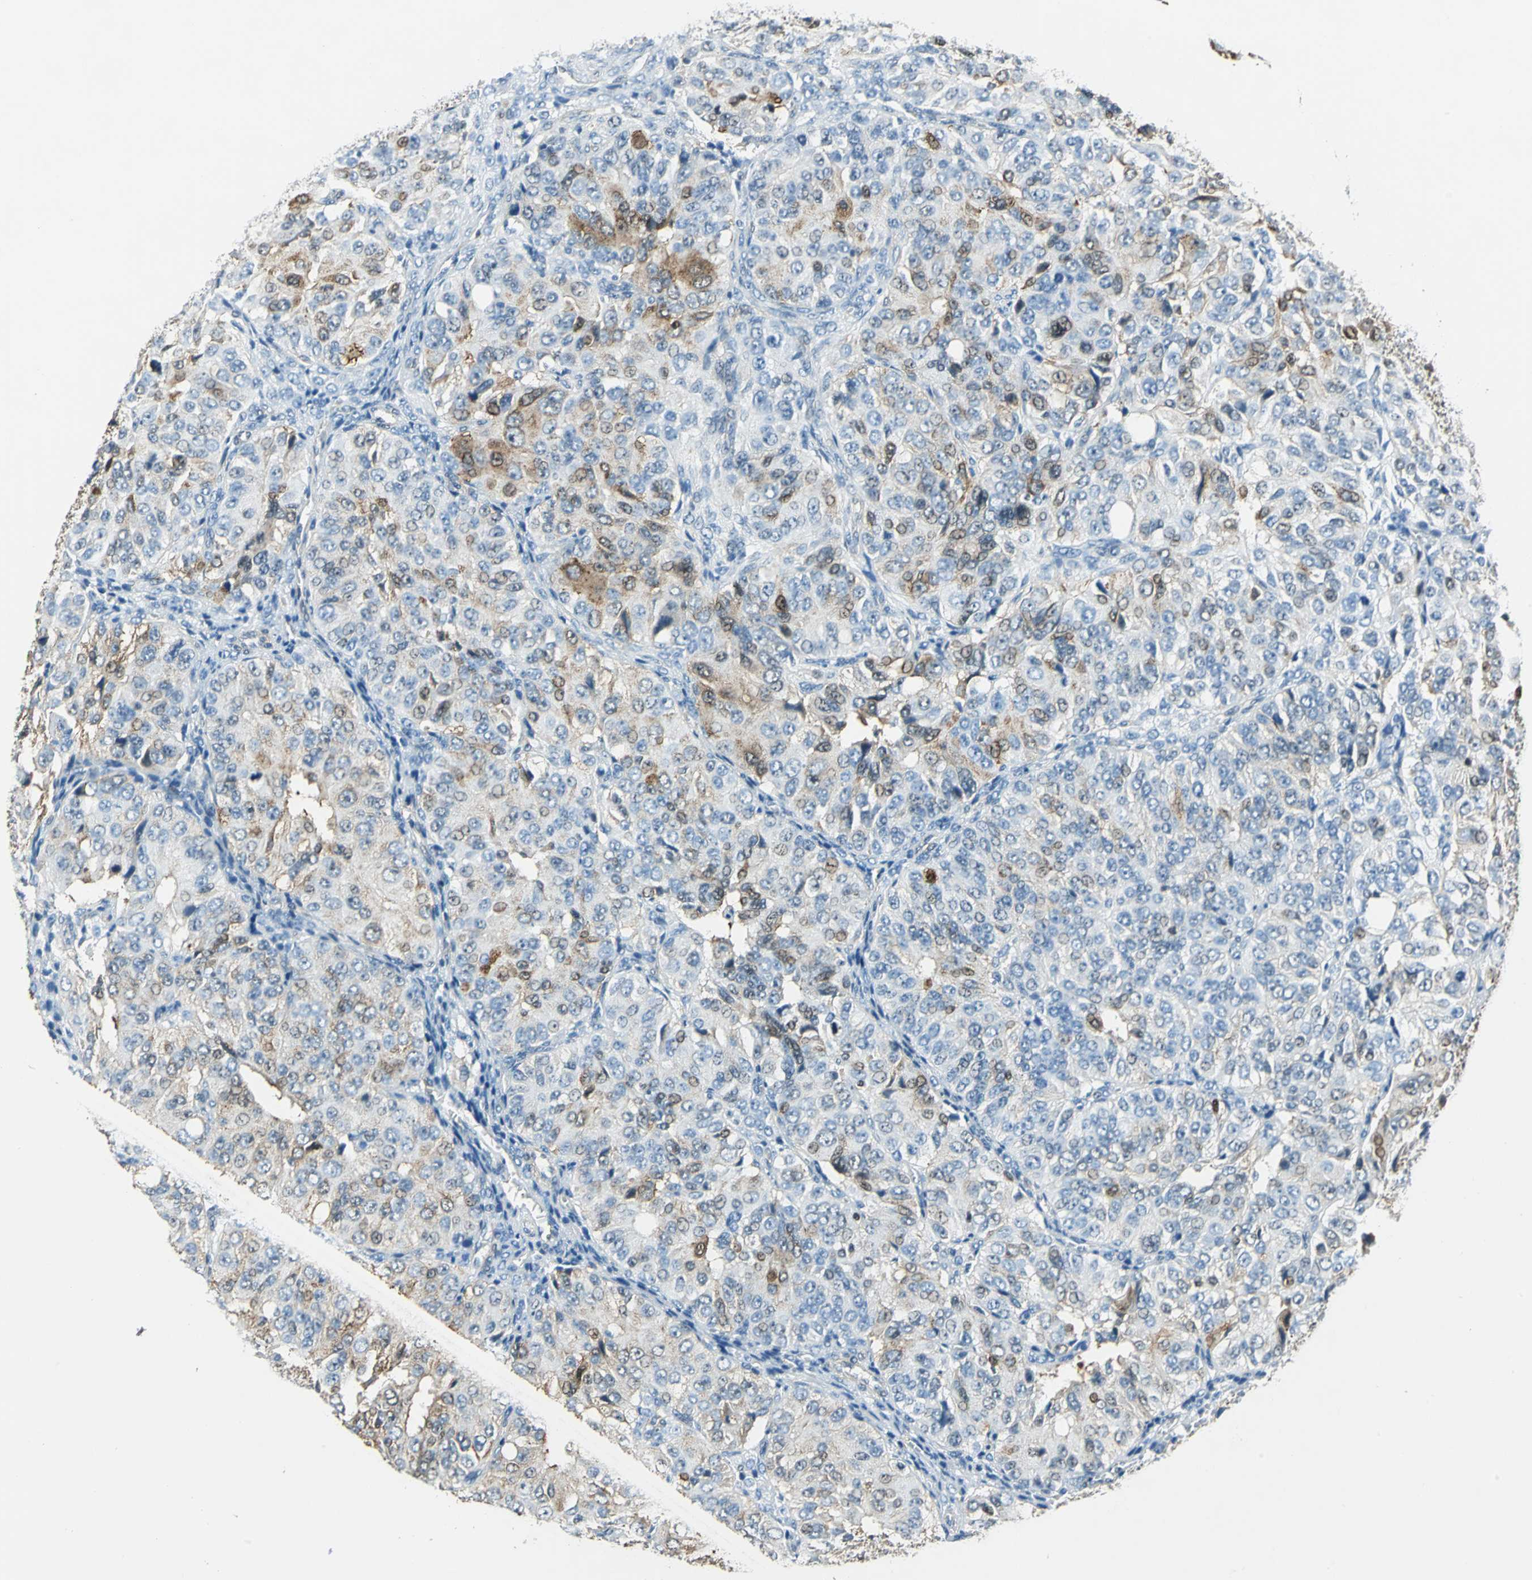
{"staining": {"intensity": "moderate", "quantity": "<25%", "location": "cytoplasmic/membranous"}, "tissue": "ovarian cancer", "cell_type": "Tumor cells", "image_type": "cancer", "snomed": [{"axis": "morphology", "description": "Carcinoma, endometroid"}, {"axis": "topography", "description": "Ovary"}], "caption": "Brown immunohistochemical staining in ovarian endometroid carcinoma shows moderate cytoplasmic/membranous positivity in about <25% of tumor cells. The protein is shown in brown color, while the nuclei are stained blue.", "gene": "HSPB1", "patient": {"sex": "female", "age": 51}}